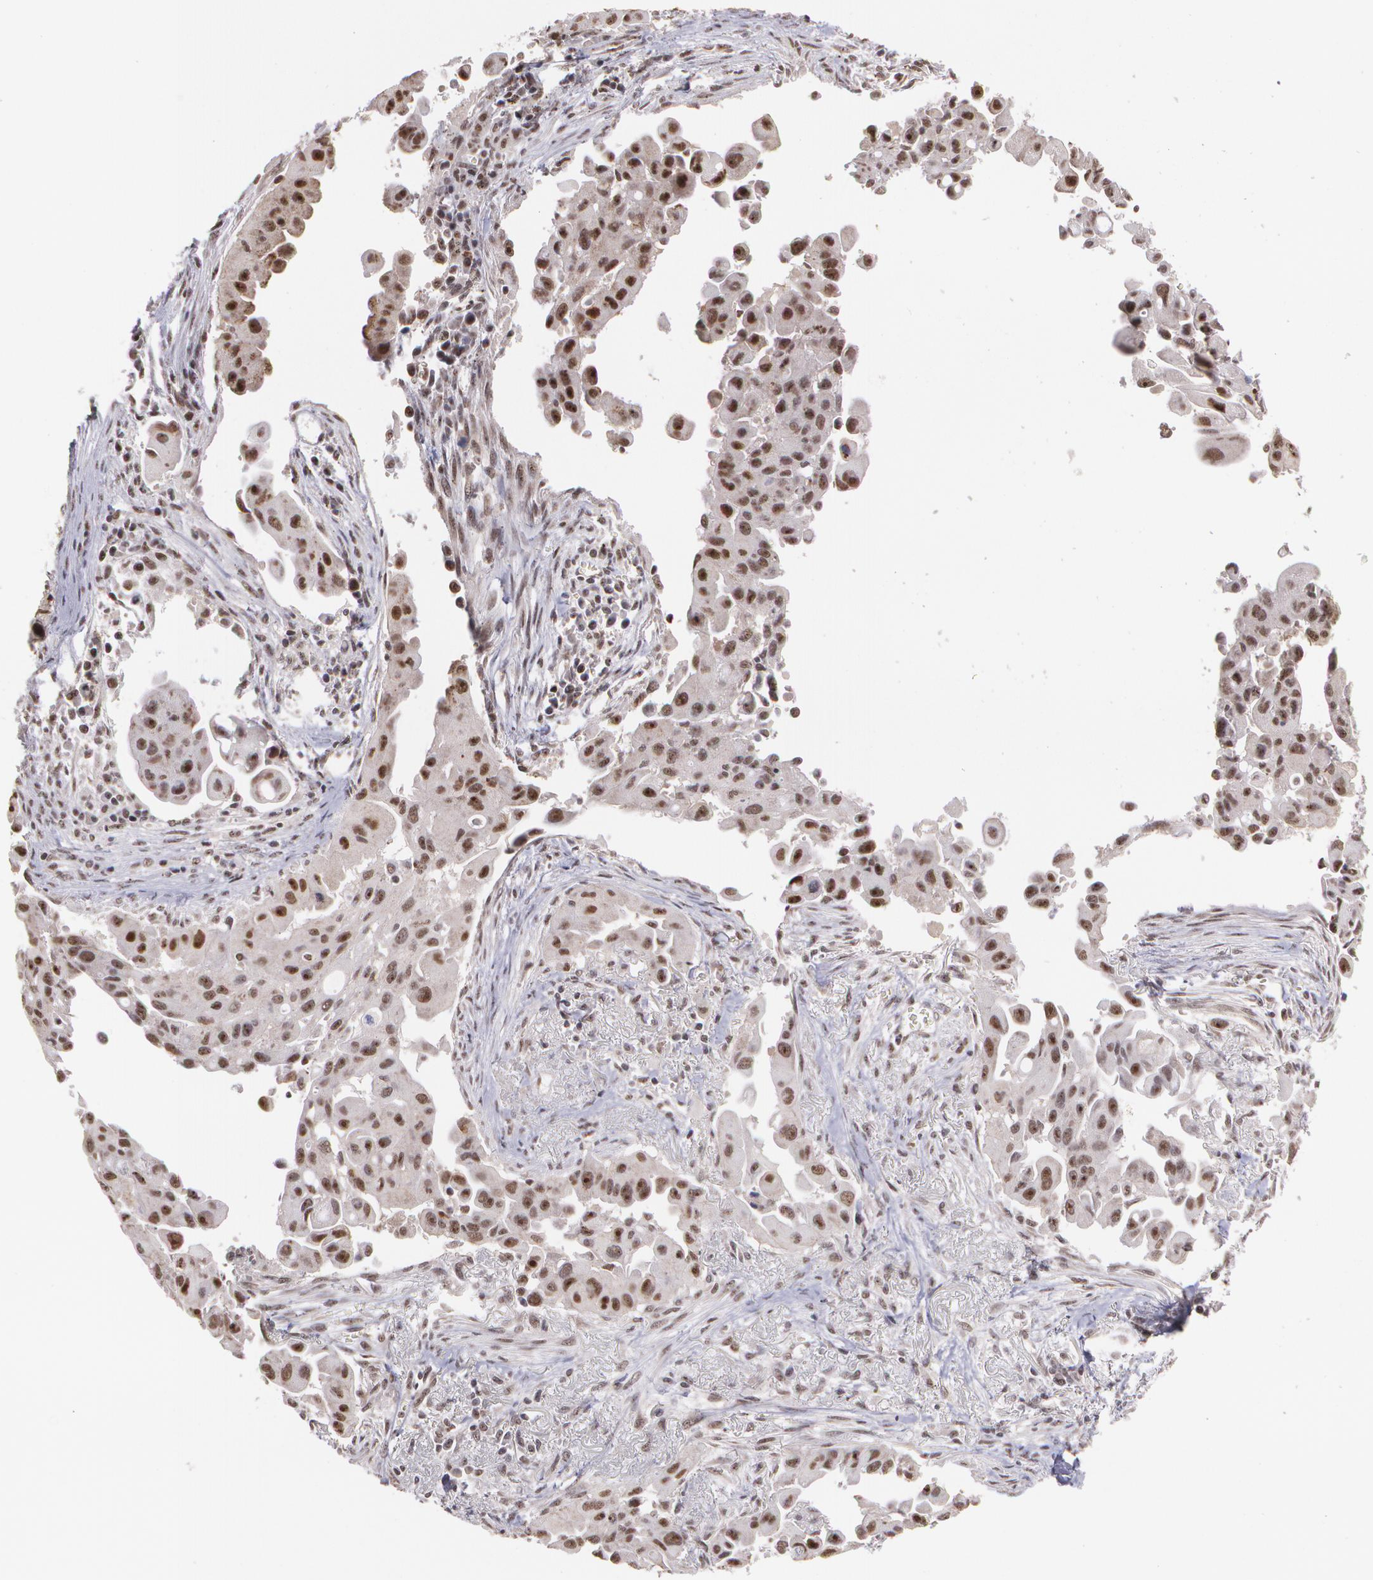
{"staining": {"intensity": "strong", "quantity": ">75%", "location": "nuclear"}, "tissue": "lung cancer", "cell_type": "Tumor cells", "image_type": "cancer", "snomed": [{"axis": "morphology", "description": "Adenocarcinoma, NOS"}, {"axis": "topography", "description": "Lung"}], "caption": "This is an image of immunohistochemistry (IHC) staining of lung adenocarcinoma, which shows strong positivity in the nuclear of tumor cells.", "gene": "C6orf15", "patient": {"sex": "male", "age": 68}}